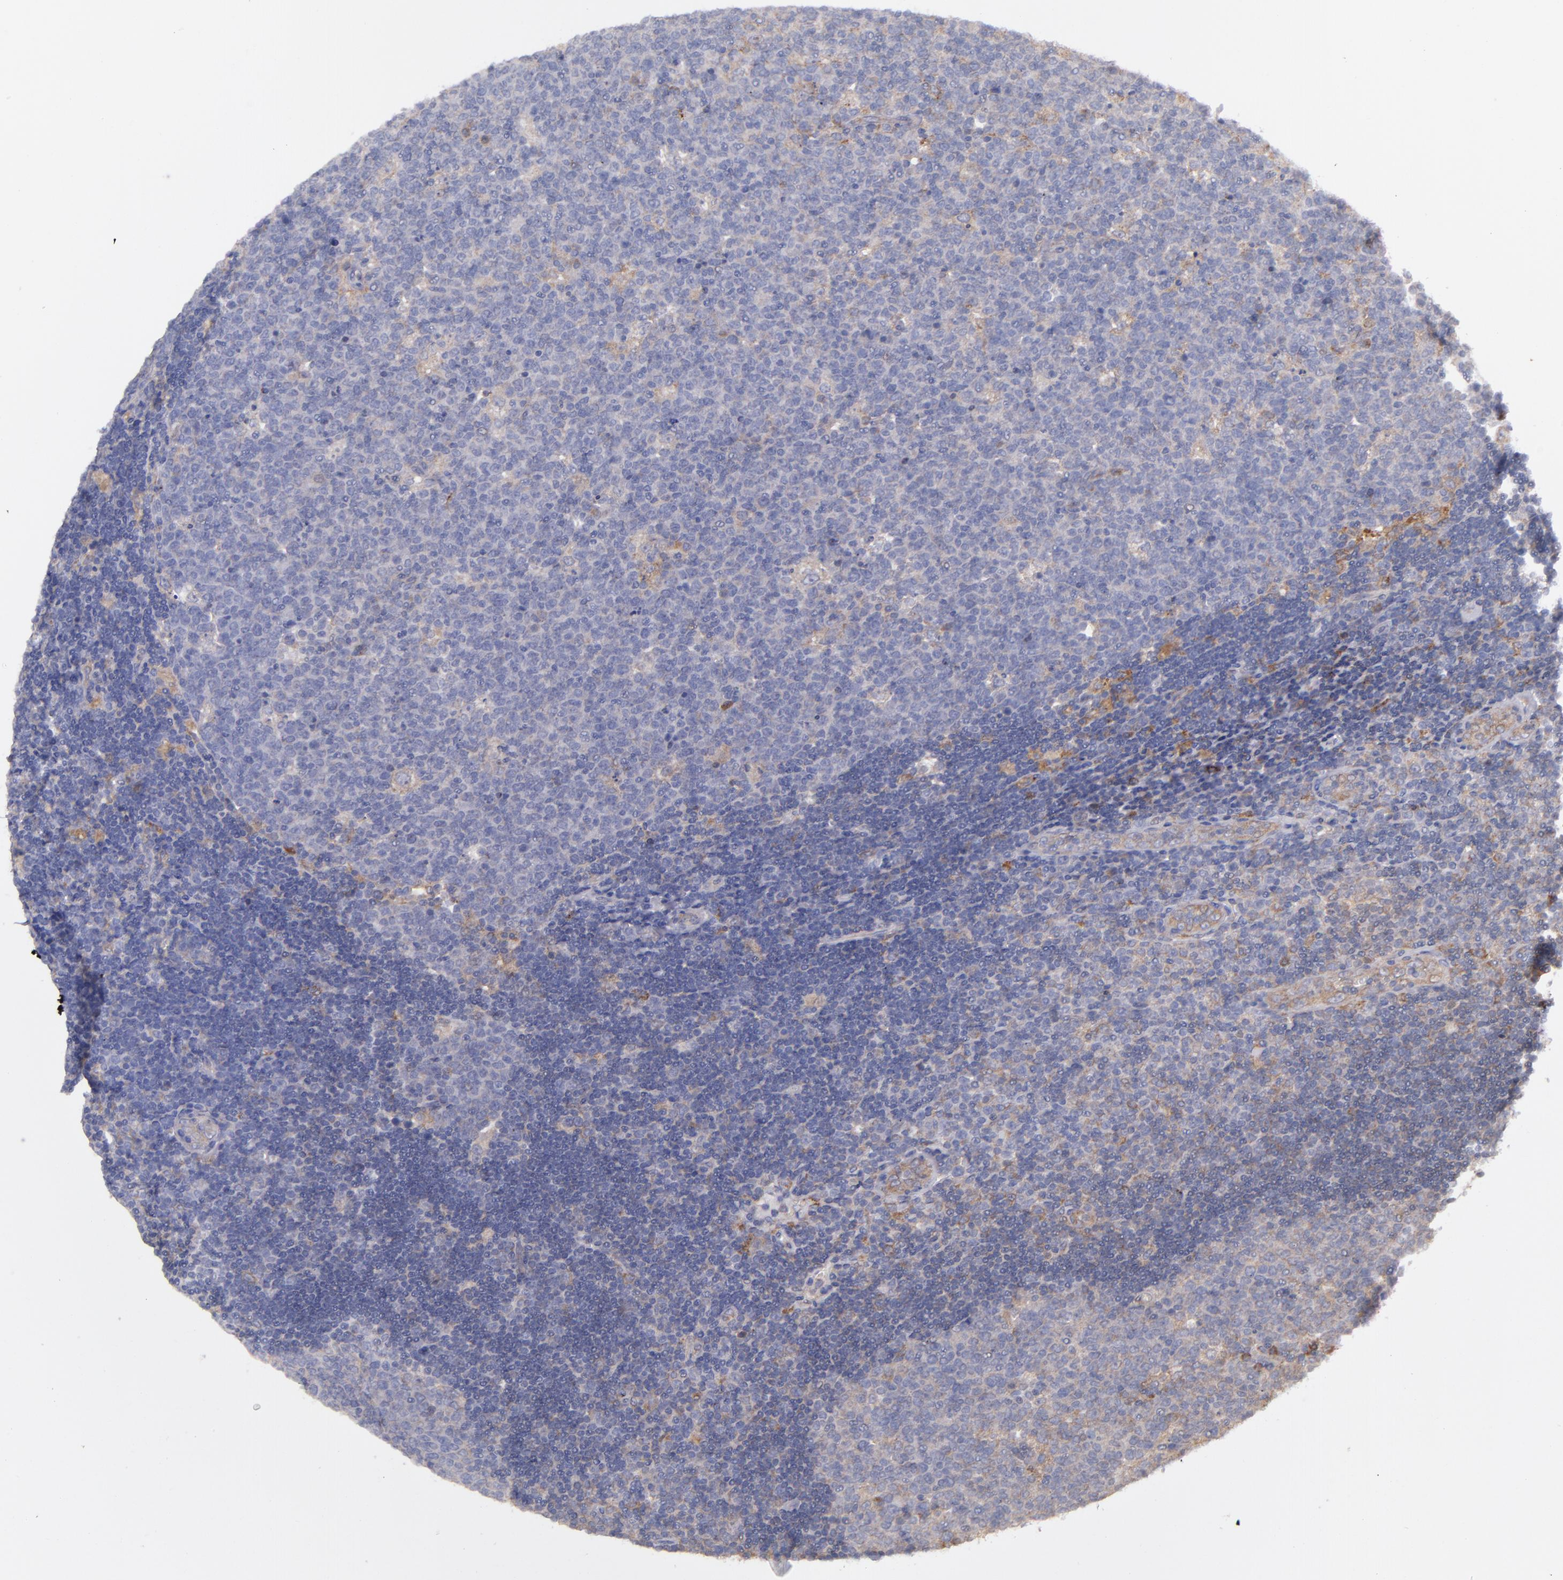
{"staining": {"intensity": "moderate", "quantity": "<25%", "location": "cytoplasmic/membranous"}, "tissue": "lymph node", "cell_type": "Germinal center cells", "image_type": "normal", "snomed": [{"axis": "morphology", "description": "Normal tissue, NOS"}, {"axis": "topography", "description": "Lymph node"}, {"axis": "topography", "description": "Salivary gland"}], "caption": "Normal lymph node was stained to show a protein in brown. There is low levels of moderate cytoplasmic/membranous expression in about <25% of germinal center cells. (DAB = brown stain, brightfield microscopy at high magnification).", "gene": "IFIH1", "patient": {"sex": "male", "age": 8}}